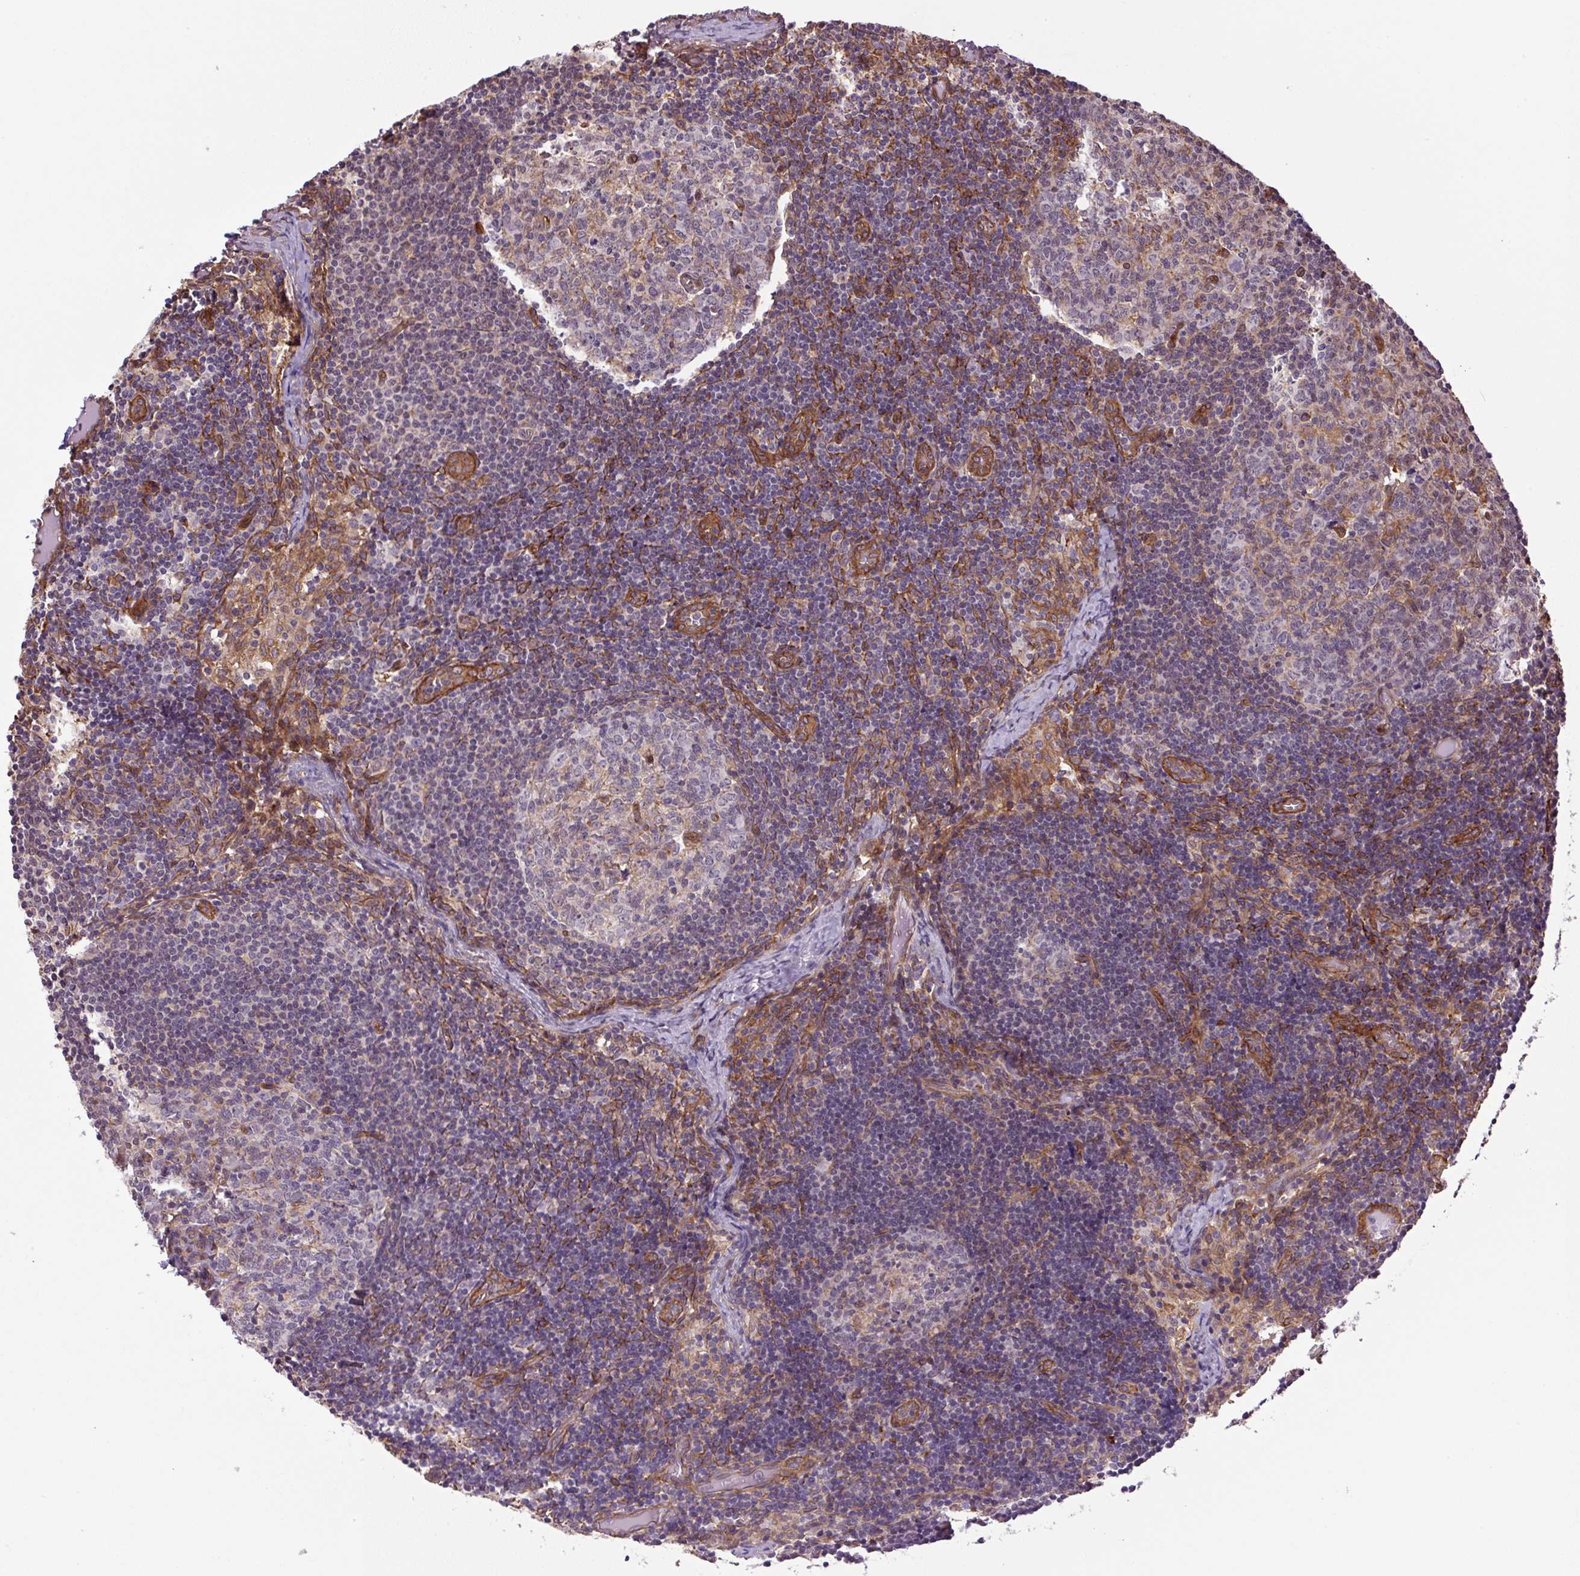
{"staining": {"intensity": "moderate", "quantity": "<25%", "location": "cytoplasmic/membranous"}, "tissue": "lymph node", "cell_type": "Germinal center cells", "image_type": "normal", "snomed": [{"axis": "morphology", "description": "Normal tissue, NOS"}, {"axis": "topography", "description": "Lymph node"}], "caption": "An immunohistochemistry image of normal tissue is shown. Protein staining in brown labels moderate cytoplasmic/membranous positivity in lymph node within germinal center cells. The protein of interest is stained brown, and the nuclei are stained in blue (DAB (3,3'-diaminobenzidine) IHC with brightfield microscopy, high magnification).", "gene": "SEPTIN10", "patient": {"sex": "female", "age": 31}}